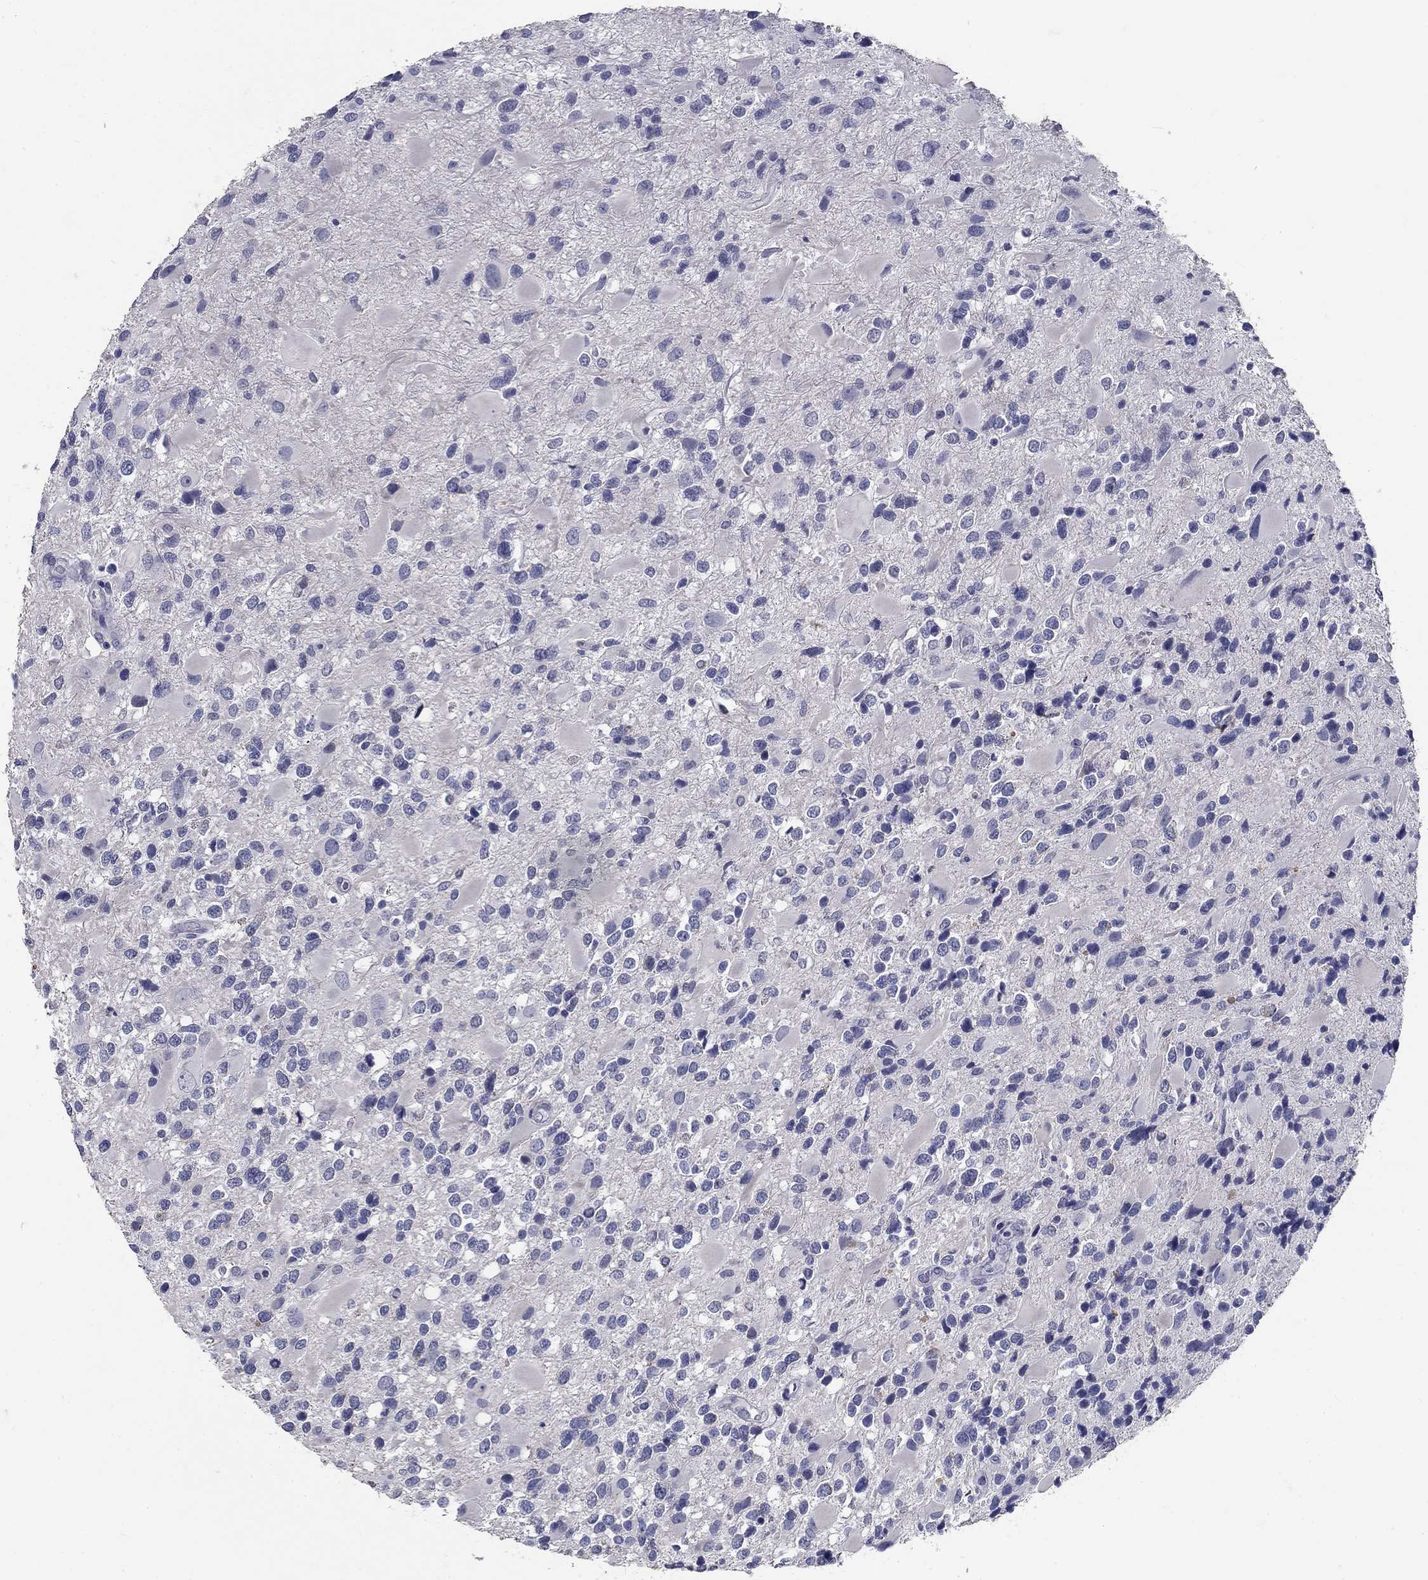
{"staining": {"intensity": "negative", "quantity": "none", "location": "none"}, "tissue": "glioma", "cell_type": "Tumor cells", "image_type": "cancer", "snomed": [{"axis": "morphology", "description": "Glioma, malignant, Low grade"}, {"axis": "topography", "description": "Brain"}], "caption": "High power microscopy micrograph of an immunohistochemistry photomicrograph of malignant low-grade glioma, revealing no significant positivity in tumor cells. Nuclei are stained in blue.", "gene": "POMC", "patient": {"sex": "female", "age": 32}}